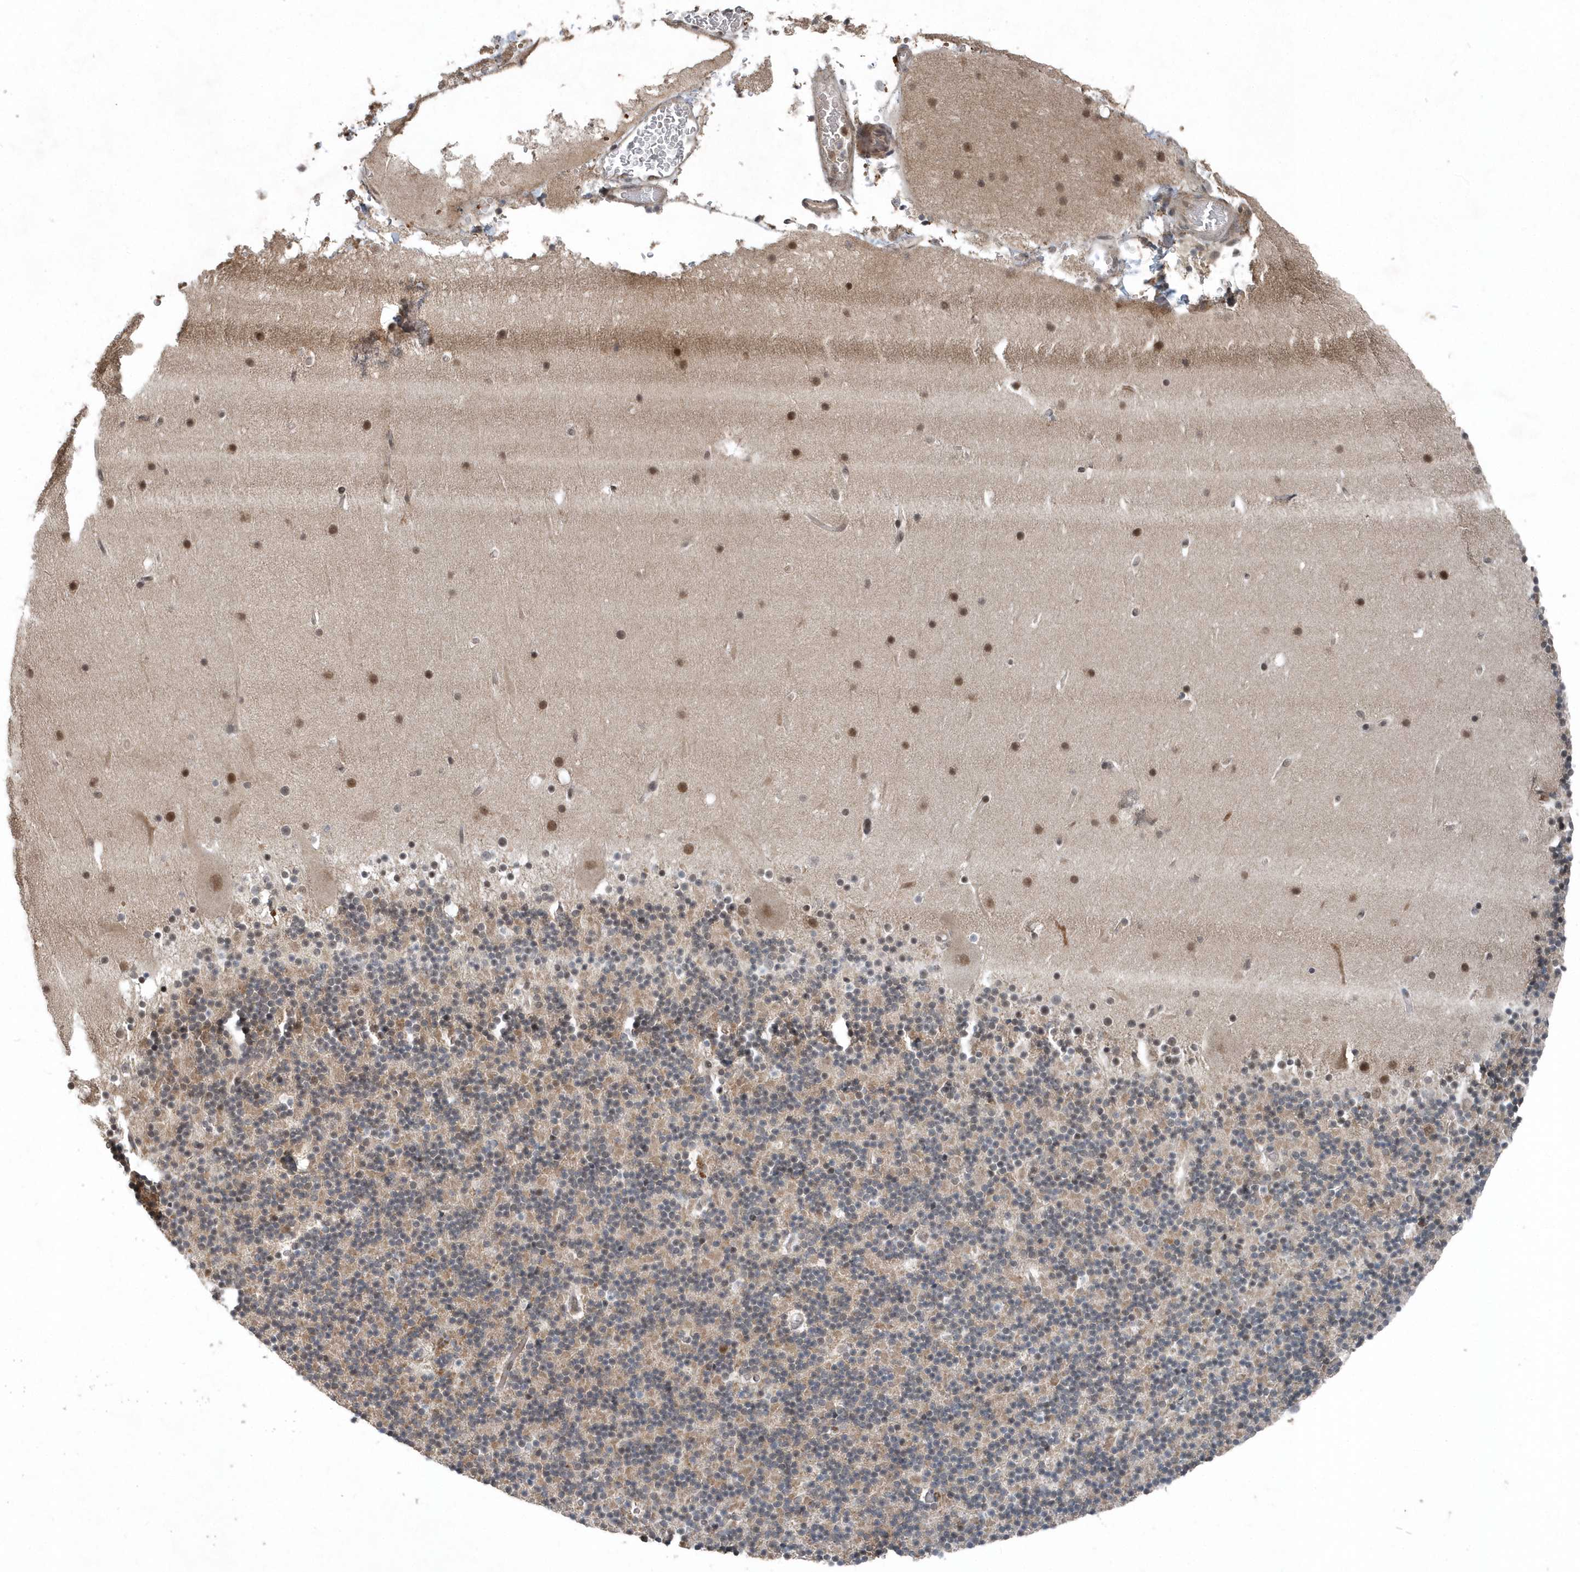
{"staining": {"intensity": "weak", "quantity": "25%-75%", "location": "cytoplasmic/membranous,nuclear"}, "tissue": "cerebellum", "cell_type": "Cells in granular layer", "image_type": "normal", "snomed": [{"axis": "morphology", "description": "Normal tissue, NOS"}, {"axis": "topography", "description": "Cerebellum"}], "caption": "Cerebellum stained with immunohistochemistry displays weak cytoplasmic/membranous,nuclear staining in approximately 25%-75% of cells in granular layer.", "gene": "QTRT2", "patient": {"sex": "male", "age": 57}}